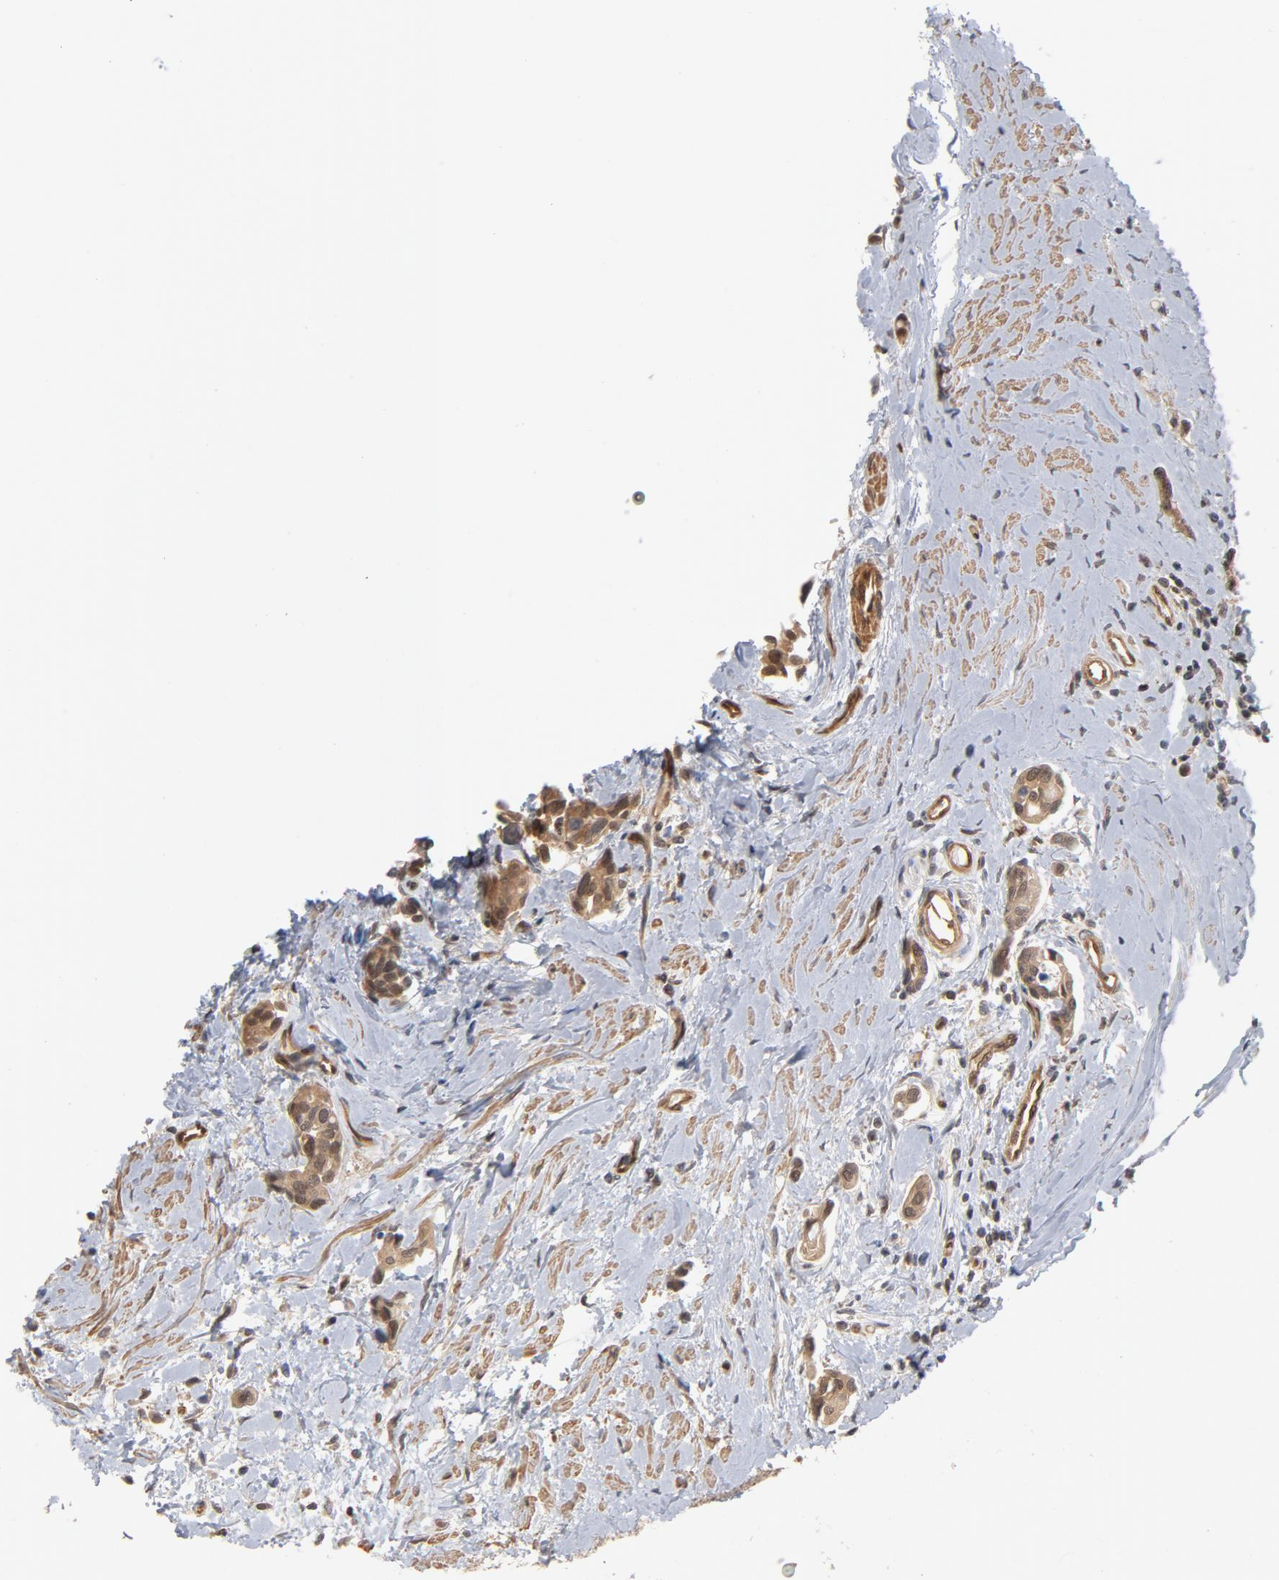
{"staining": {"intensity": "moderate", "quantity": ">75%", "location": "cytoplasmic/membranous,nuclear"}, "tissue": "urothelial cancer", "cell_type": "Tumor cells", "image_type": "cancer", "snomed": [{"axis": "morphology", "description": "Urothelial carcinoma, High grade"}, {"axis": "topography", "description": "Urinary bladder"}], "caption": "Immunohistochemistry (IHC) staining of urothelial cancer, which shows medium levels of moderate cytoplasmic/membranous and nuclear positivity in about >75% of tumor cells indicating moderate cytoplasmic/membranous and nuclear protein positivity. The staining was performed using DAB (3,3'-diaminobenzidine) (brown) for protein detection and nuclei were counterstained in hematoxylin (blue).", "gene": "CDC37", "patient": {"sex": "male", "age": 78}}